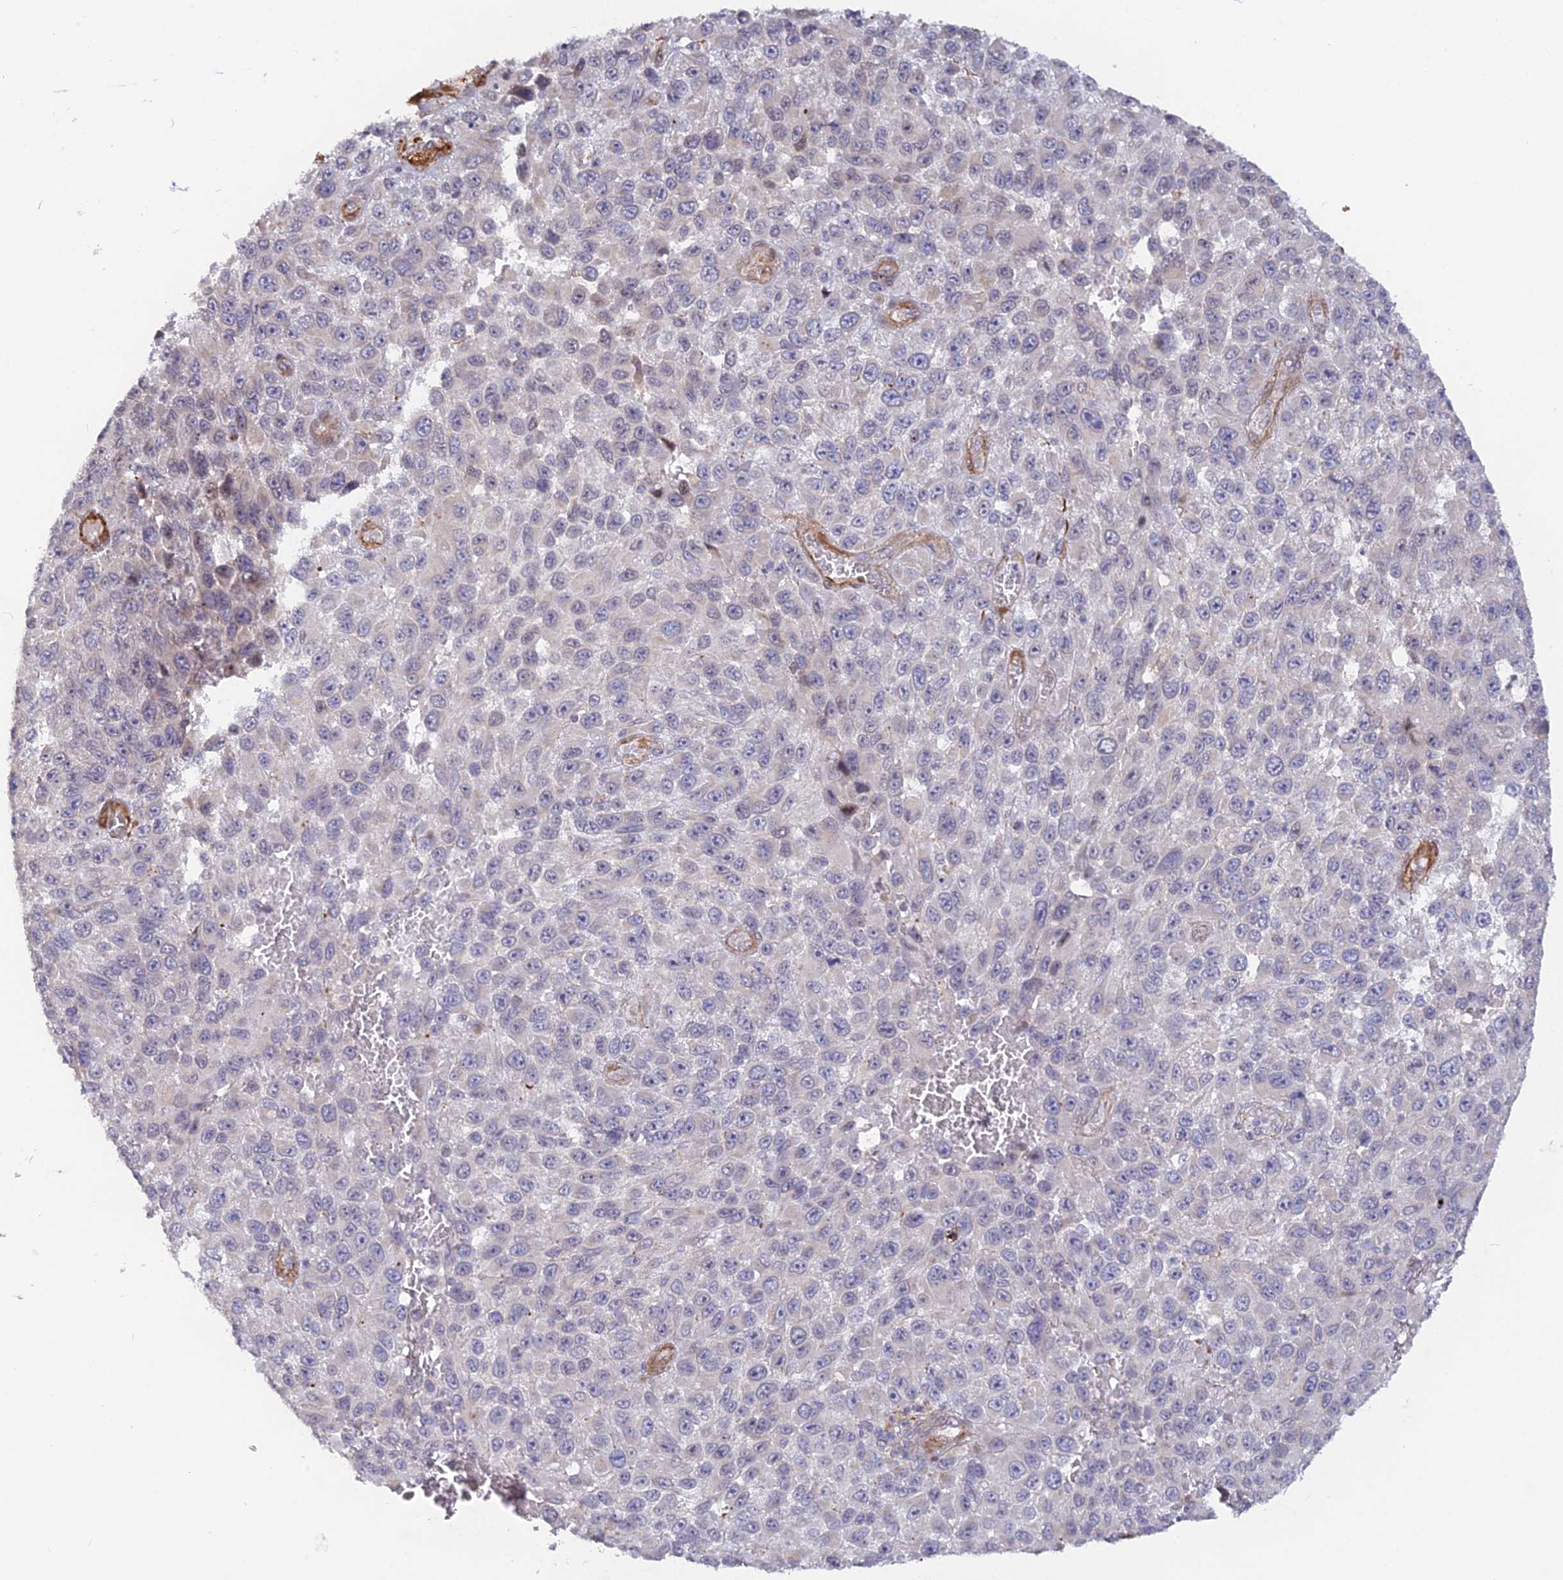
{"staining": {"intensity": "negative", "quantity": "none", "location": "none"}, "tissue": "melanoma", "cell_type": "Tumor cells", "image_type": "cancer", "snomed": [{"axis": "morphology", "description": "Normal tissue, NOS"}, {"axis": "morphology", "description": "Malignant melanoma, NOS"}, {"axis": "topography", "description": "Skin"}], "caption": "Melanoma was stained to show a protein in brown. There is no significant expression in tumor cells.", "gene": "CCDC154", "patient": {"sex": "female", "age": 96}}